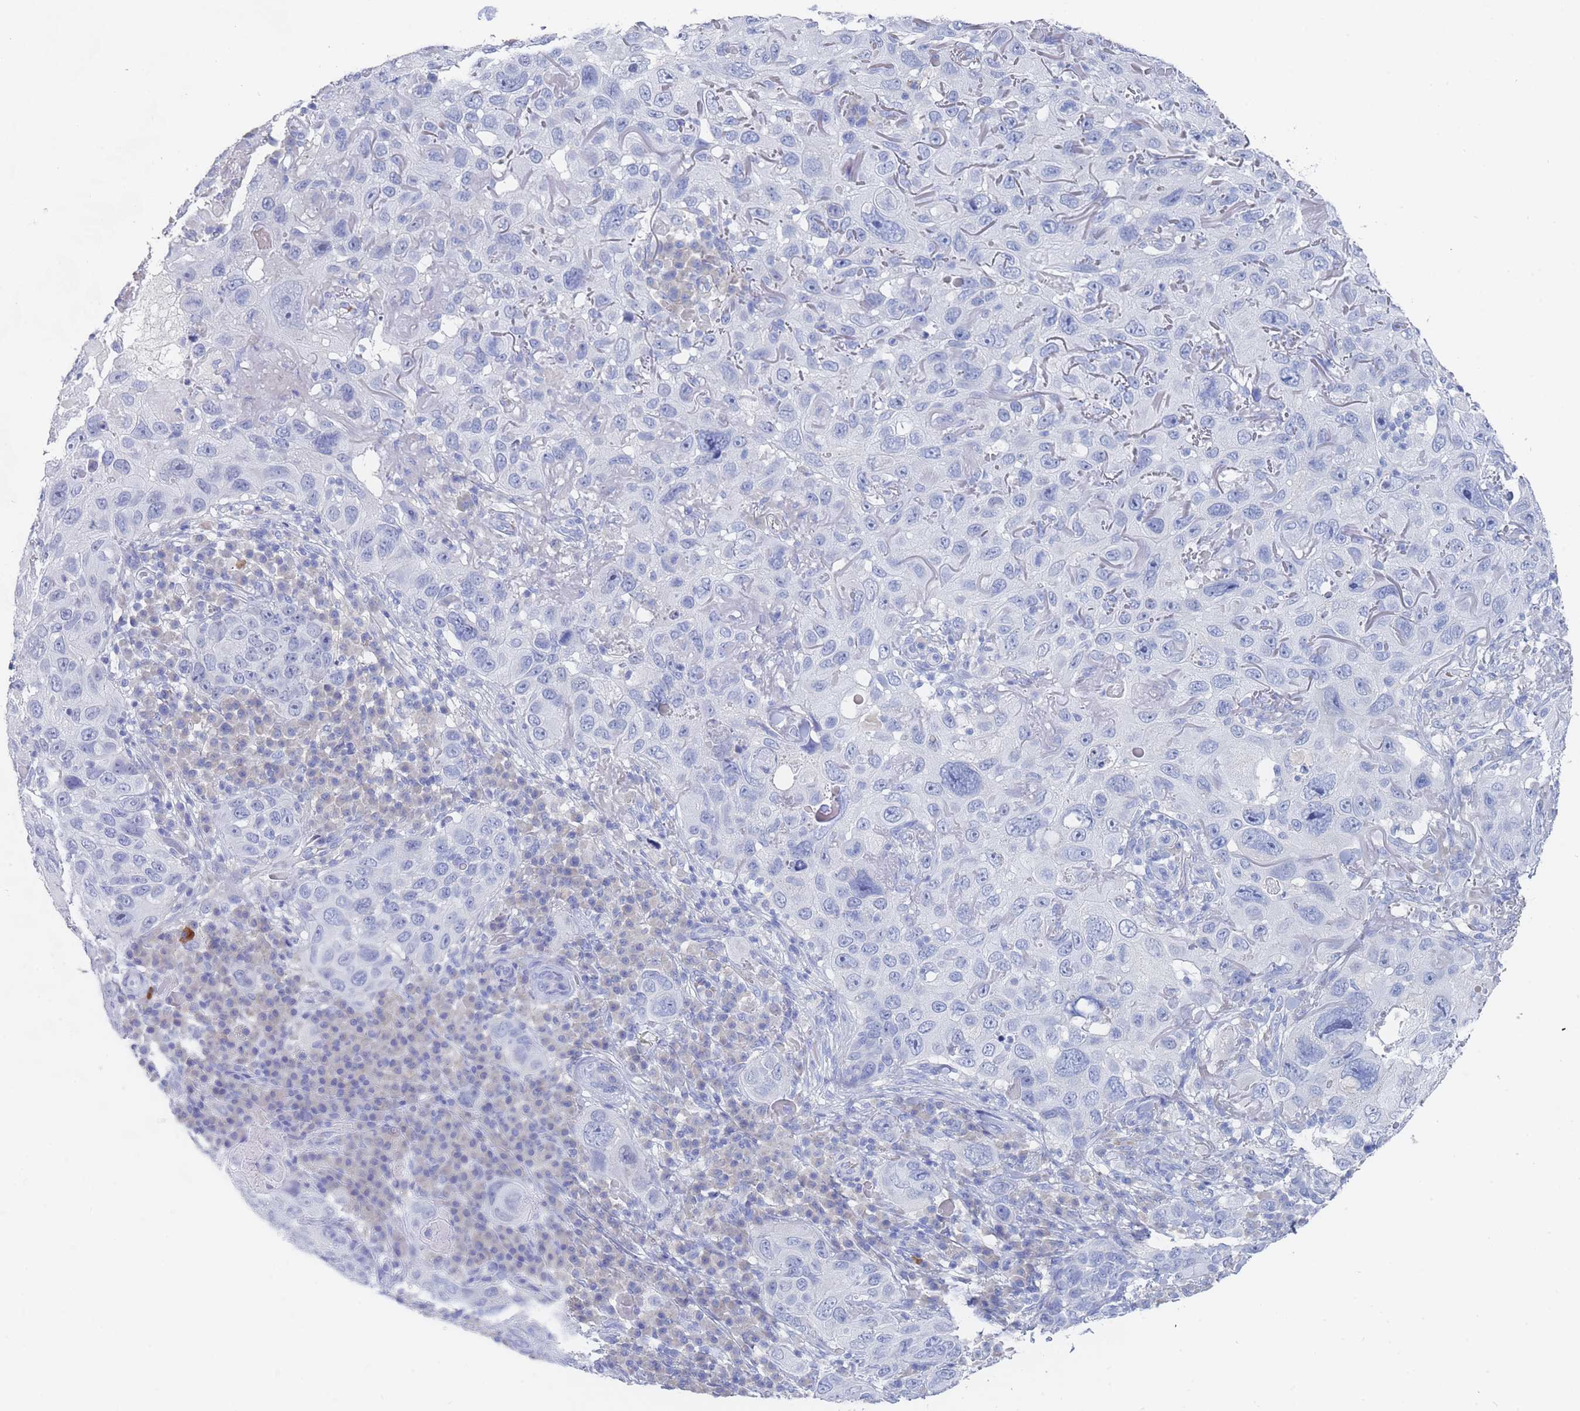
{"staining": {"intensity": "negative", "quantity": "none", "location": "none"}, "tissue": "skin cancer", "cell_type": "Tumor cells", "image_type": "cancer", "snomed": [{"axis": "morphology", "description": "Squamous cell carcinoma in situ, NOS"}, {"axis": "morphology", "description": "Squamous cell carcinoma, NOS"}, {"axis": "topography", "description": "Skin"}], "caption": "Immunohistochemistry (IHC) image of skin squamous cell carcinoma stained for a protein (brown), which displays no staining in tumor cells. Brightfield microscopy of immunohistochemistry stained with DAB (3,3'-diaminobenzidine) (brown) and hematoxylin (blue), captured at high magnification.", "gene": "SLC25A35", "patient": {"sex": "male", "age": 93}}